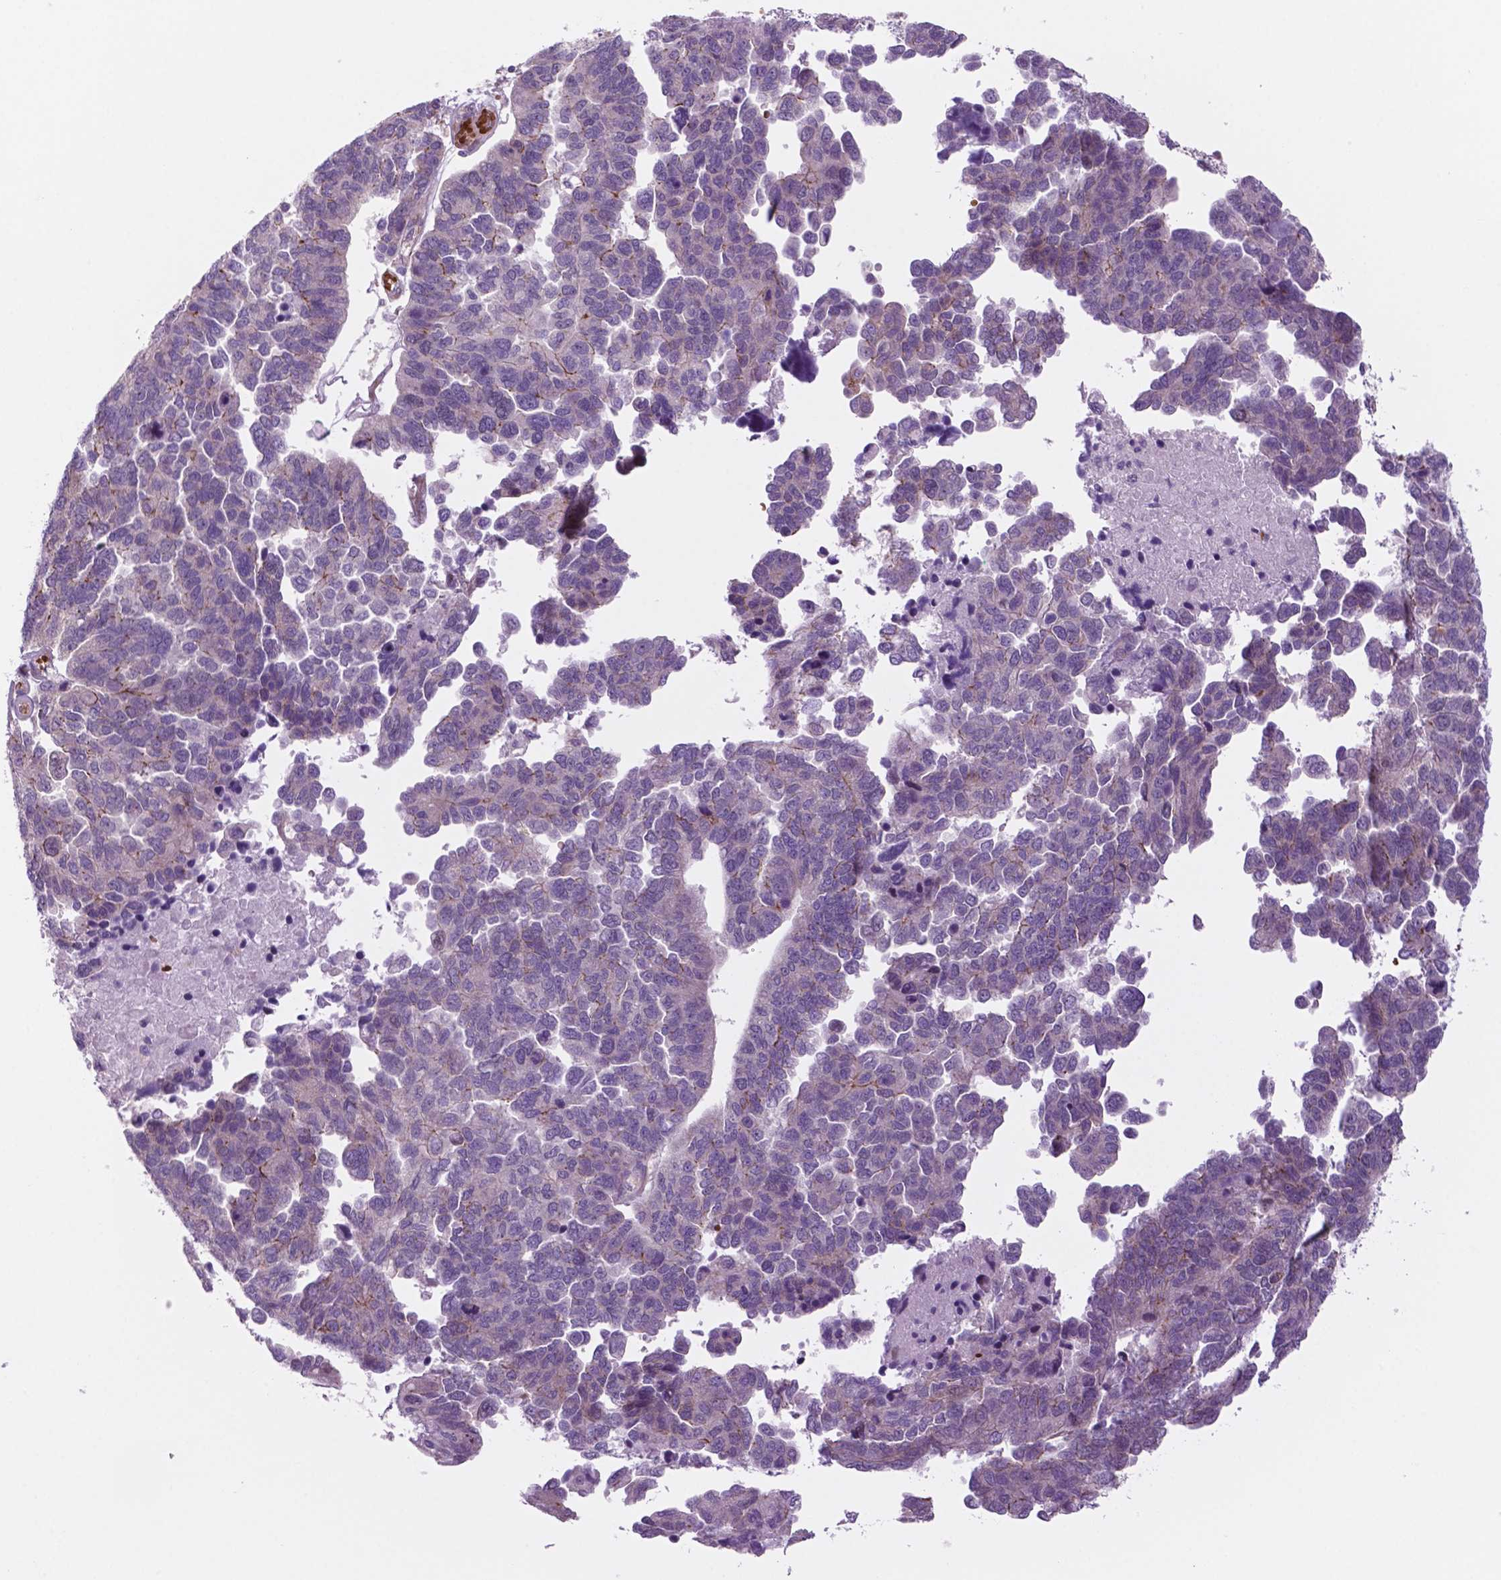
{"staining": {"intensity": "moderate", "quantity": "<25%", "location": "cytoplasmic/membranous"}, "tissue": "ovarian cancer", "cell_type": "Tumor cells", "image_type": "cancer", "snomed": [{"axis": "morphology", "description": "Cystadenocarcinoma, serous, NOS"}, {"axis": "topography", "description": "Ovary"}], "caption": "This histopathology image exhibits IHC staining of ovarian cancer (serous cystadenocarcinoma), with low moderate cytoplasmic/membranous expression in about <25% of tumor cells.", "gene": "RND3", "patient": {"sex": "female", "age": 64}}